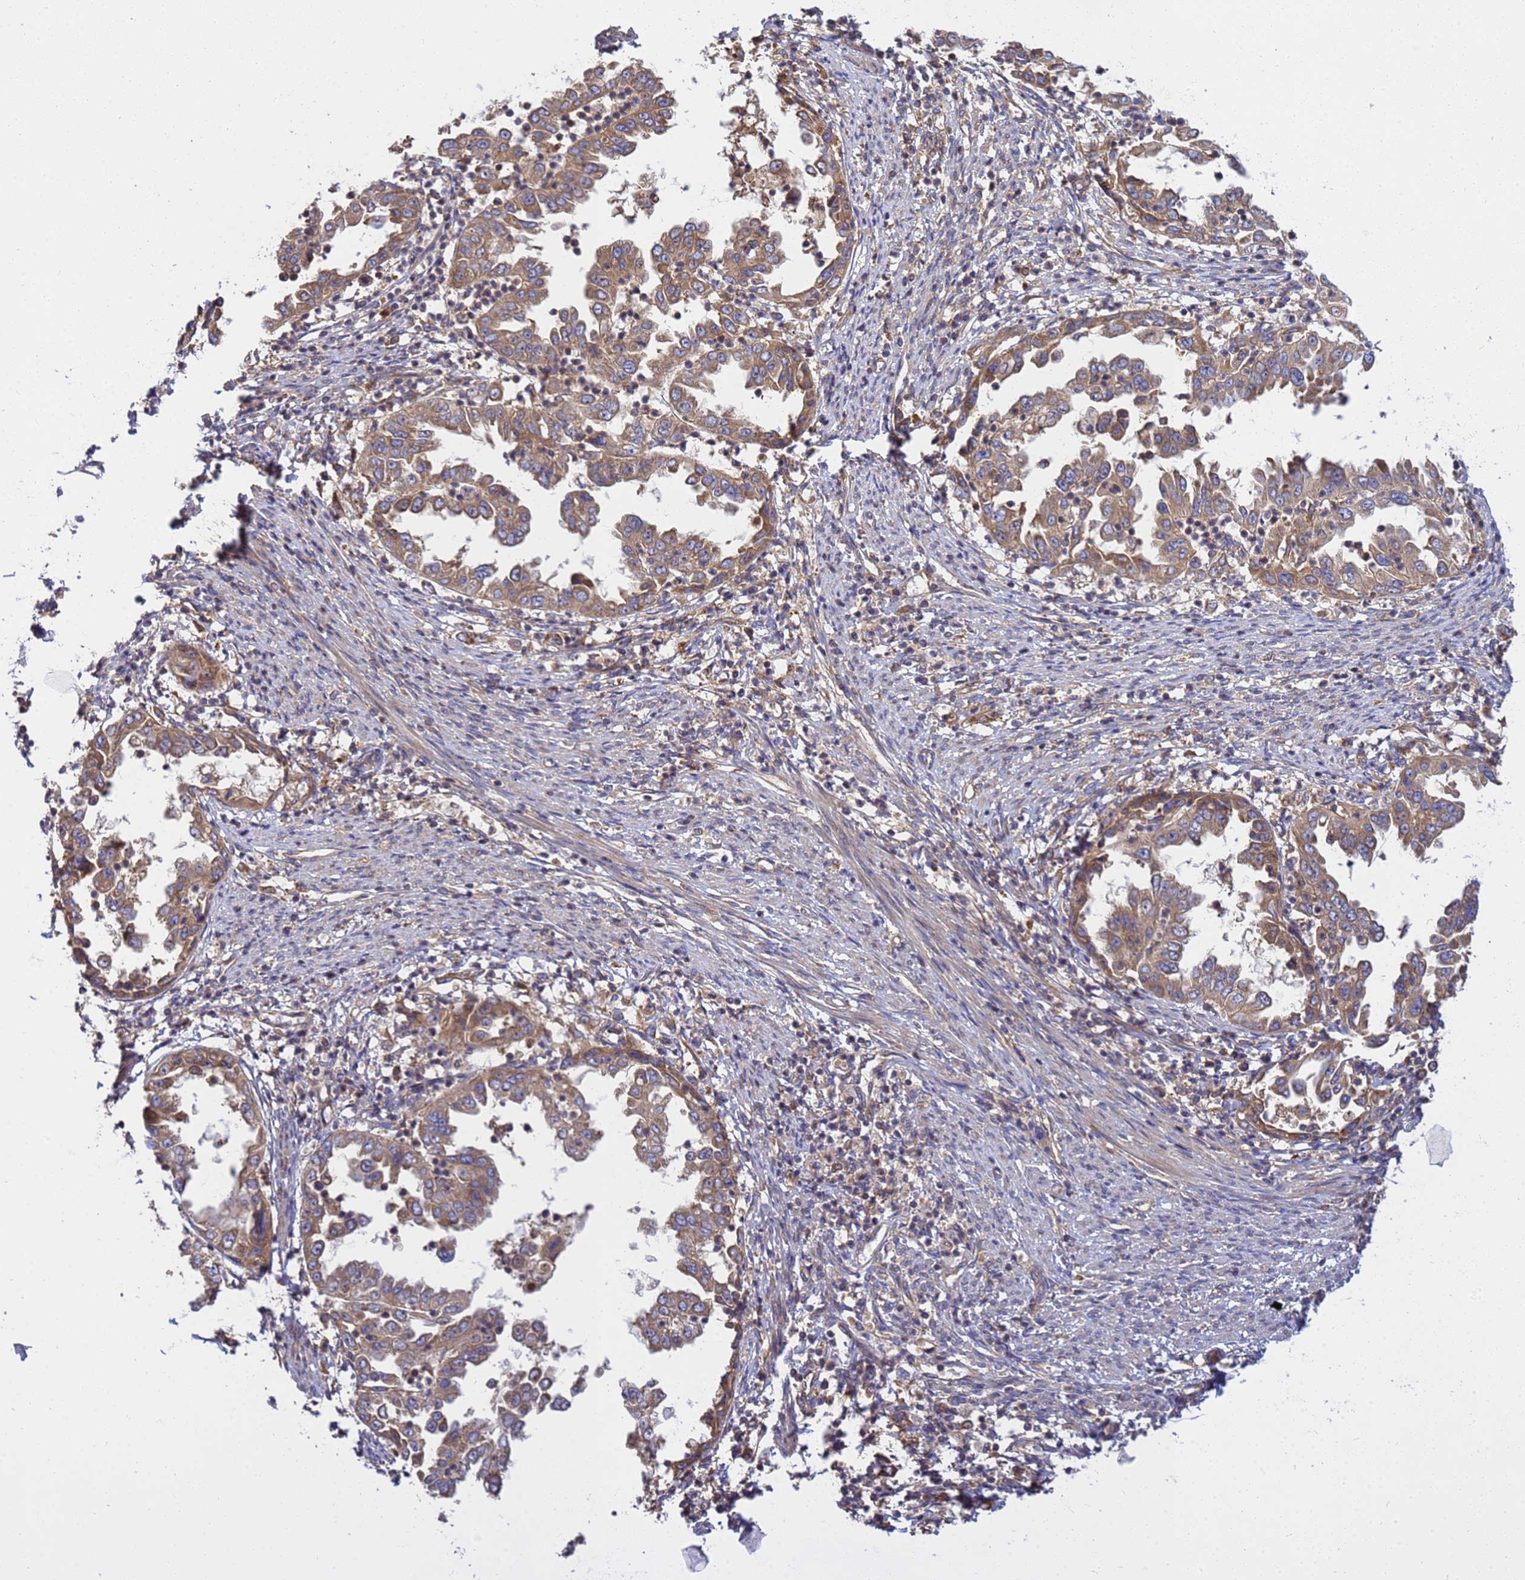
{"staining": {"intensity": "moderate", "quantity": ">75%", "location": "cytoplasmic/membranous"}, "tissue": "endometrial cancer", "cell_type": "Tumor cells", "image_type": "cancer", "snomed": [{"axis": "morphology", "description": "Adenocarcinoma, NOS"}, {"axis": "topography", "description": "Endometrium"}], "caption": "Endometrial adenocarcinoma was stained to show a protein in brown. There is medium levels of moderate cytoplasmic/membranous expression in approximately >75% of tumor cells.", "gene": "BECN1", "patient": {"sex": "female", "age": 85}}